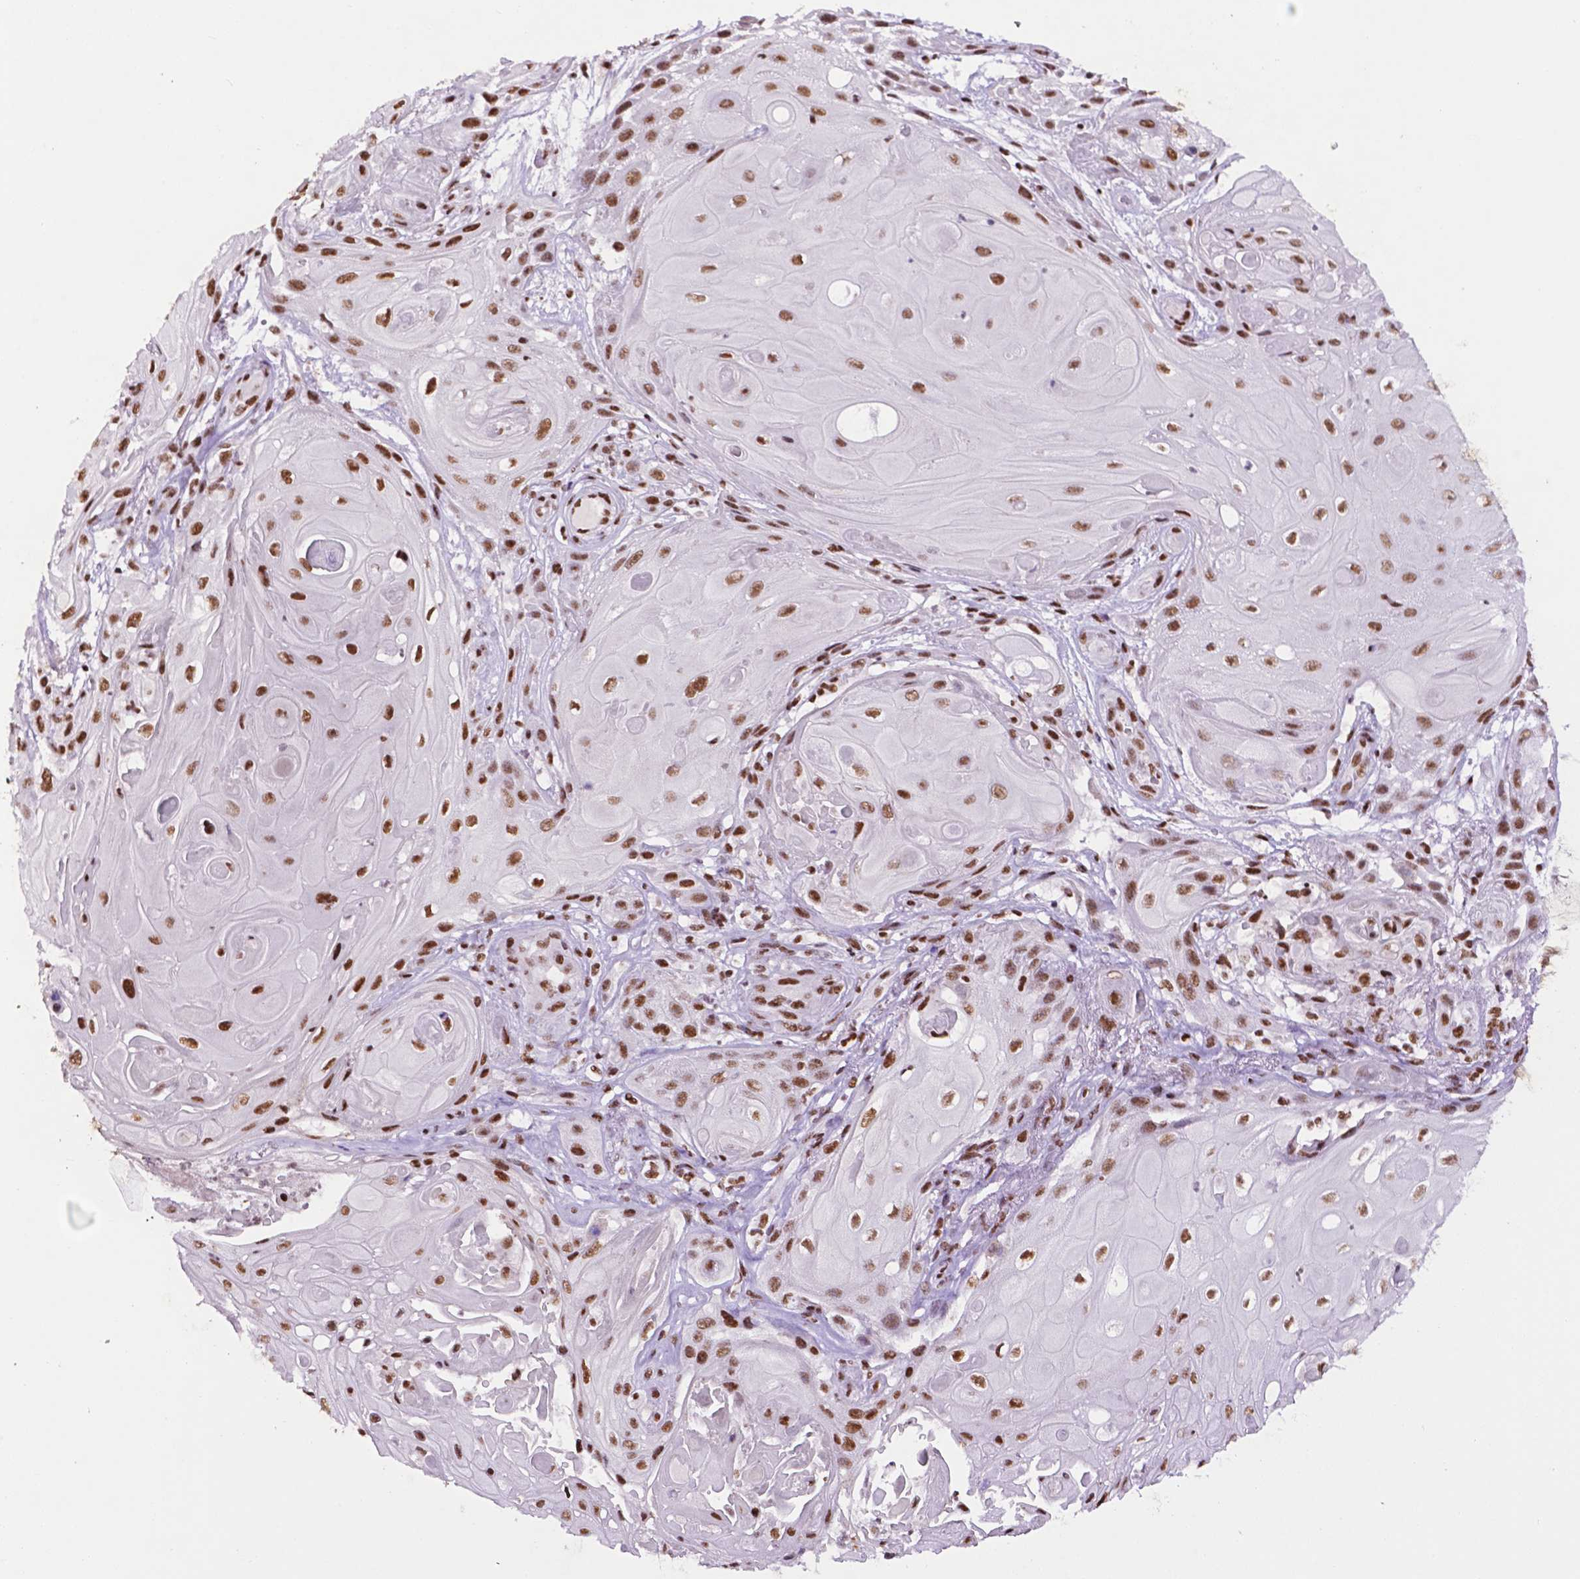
{"staining": {"intensity": "strong", "quantity": ">75%", "location": "nuclear"}, "tissue": "skin cancer", "cell_type": "Tumor cells", "image_type": "cancer", "snomed": [{"axis": "morphology", "description": "Squamous cell carcinoma, NOS"}, {"axis": "topography", "description": "Skin"}], "caption": "This micrograph exhibits immunohistochemistry (IHC) staining of human skin cancer, with high strong nuclear expression in about >75% of tumor cells.", "gene": "CCAR2", "patient": {"sex": "male", "age": 62}}